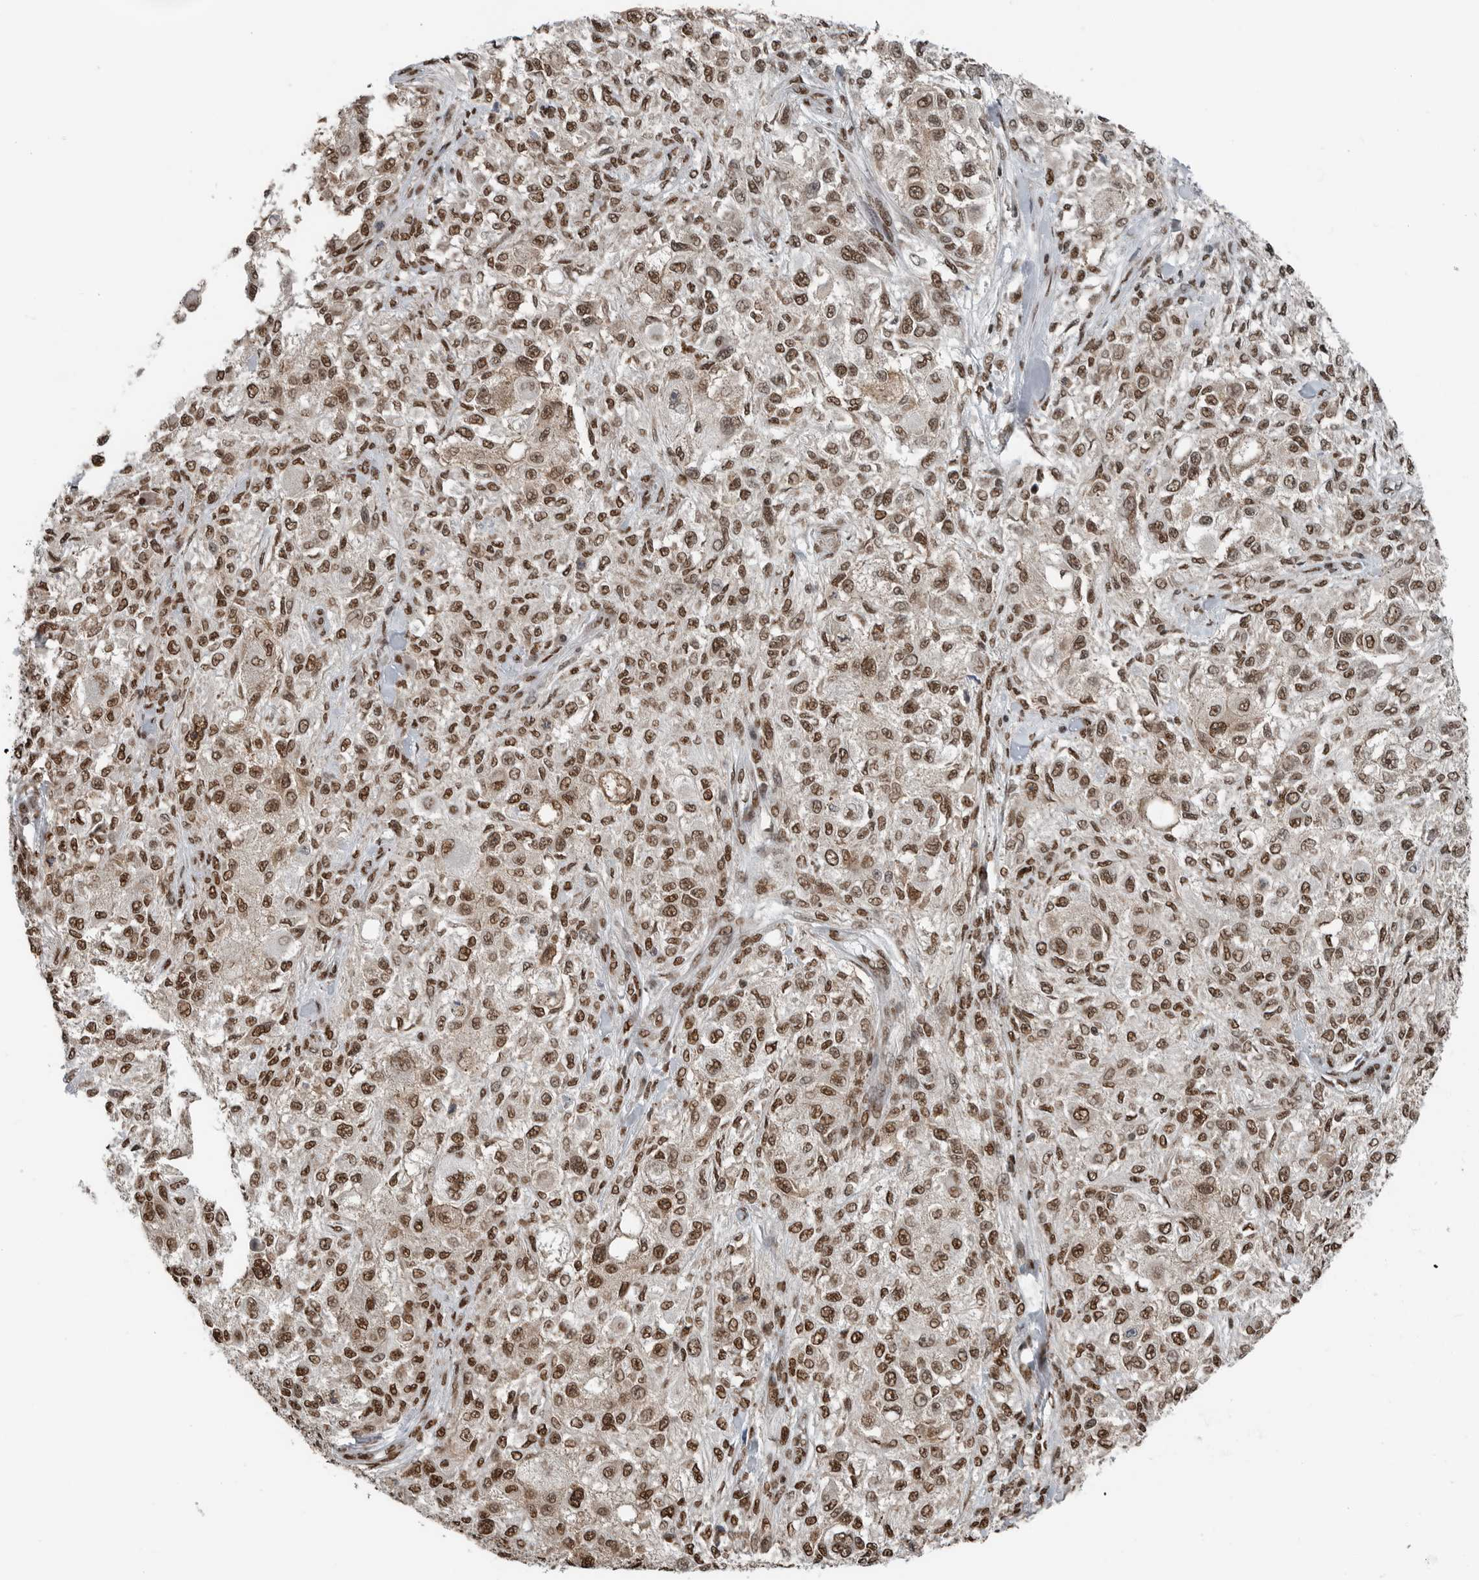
{"staining": {"intensity": "moderate", "quantity": ">75%", "location": "nuclear"}, "tissue": "melanoma", "cell_type": "Tumor cells", "image_type": "cancer", "snomed": [{"axis": "morphology", "description": "Necrosis, NOS"}, {"axis": "morphology", "description": "Malignant melanoma, NOS"}, {"axis": "topography", "description": "Skin"}], "caption": "Moderate nuclear positivity is seen in approximately >75% of tumor cells in malignant melanoma.", "gene": "BLZF1", "patient": {"sex": "female", "age": 87}}